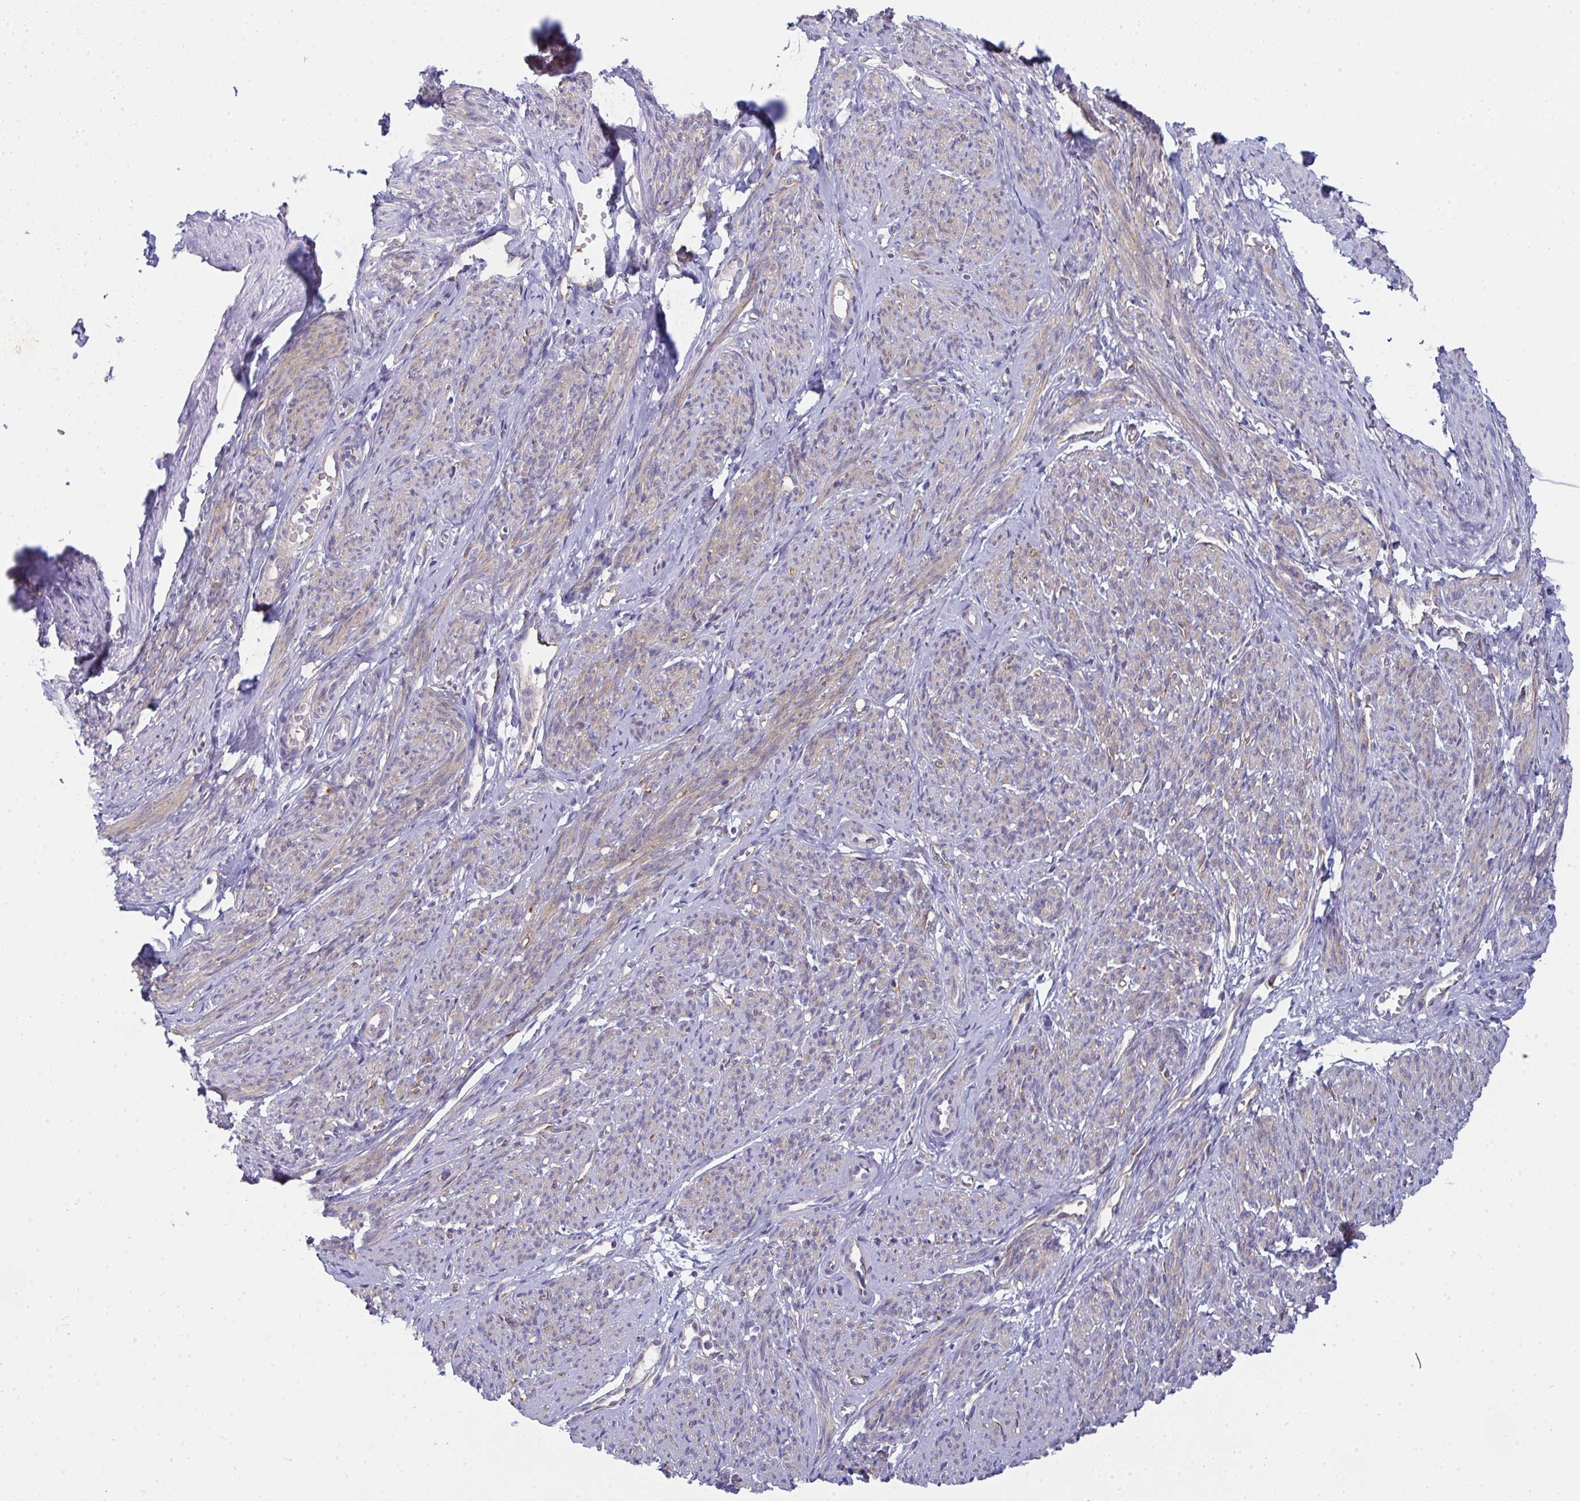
{"staining": {"intensity": "weak", "quantity": "25%-75%", "location": "cytoplasmic/membranous"}, "tissue": "smooth muscle", "cell_type": "Smooth muscle cells", "image_type": "normal", "snomed": [{"axis": "morphology", "description": "Normal tissue, NOS"}, {"axis": "topography", "description": "Smooth muscle"}], "caption": "High-magnification brightfield microscopy of benign smooth muscle stained with DAB (brown) and counterstained with hematoxylin (blue). smooth muscle cells exhibit weak cytoplasmic/membranous expression is seen in approximately25%-75% of cells.", "gene": "GAB1", "patient": {"sex": "female", "age": 65}}